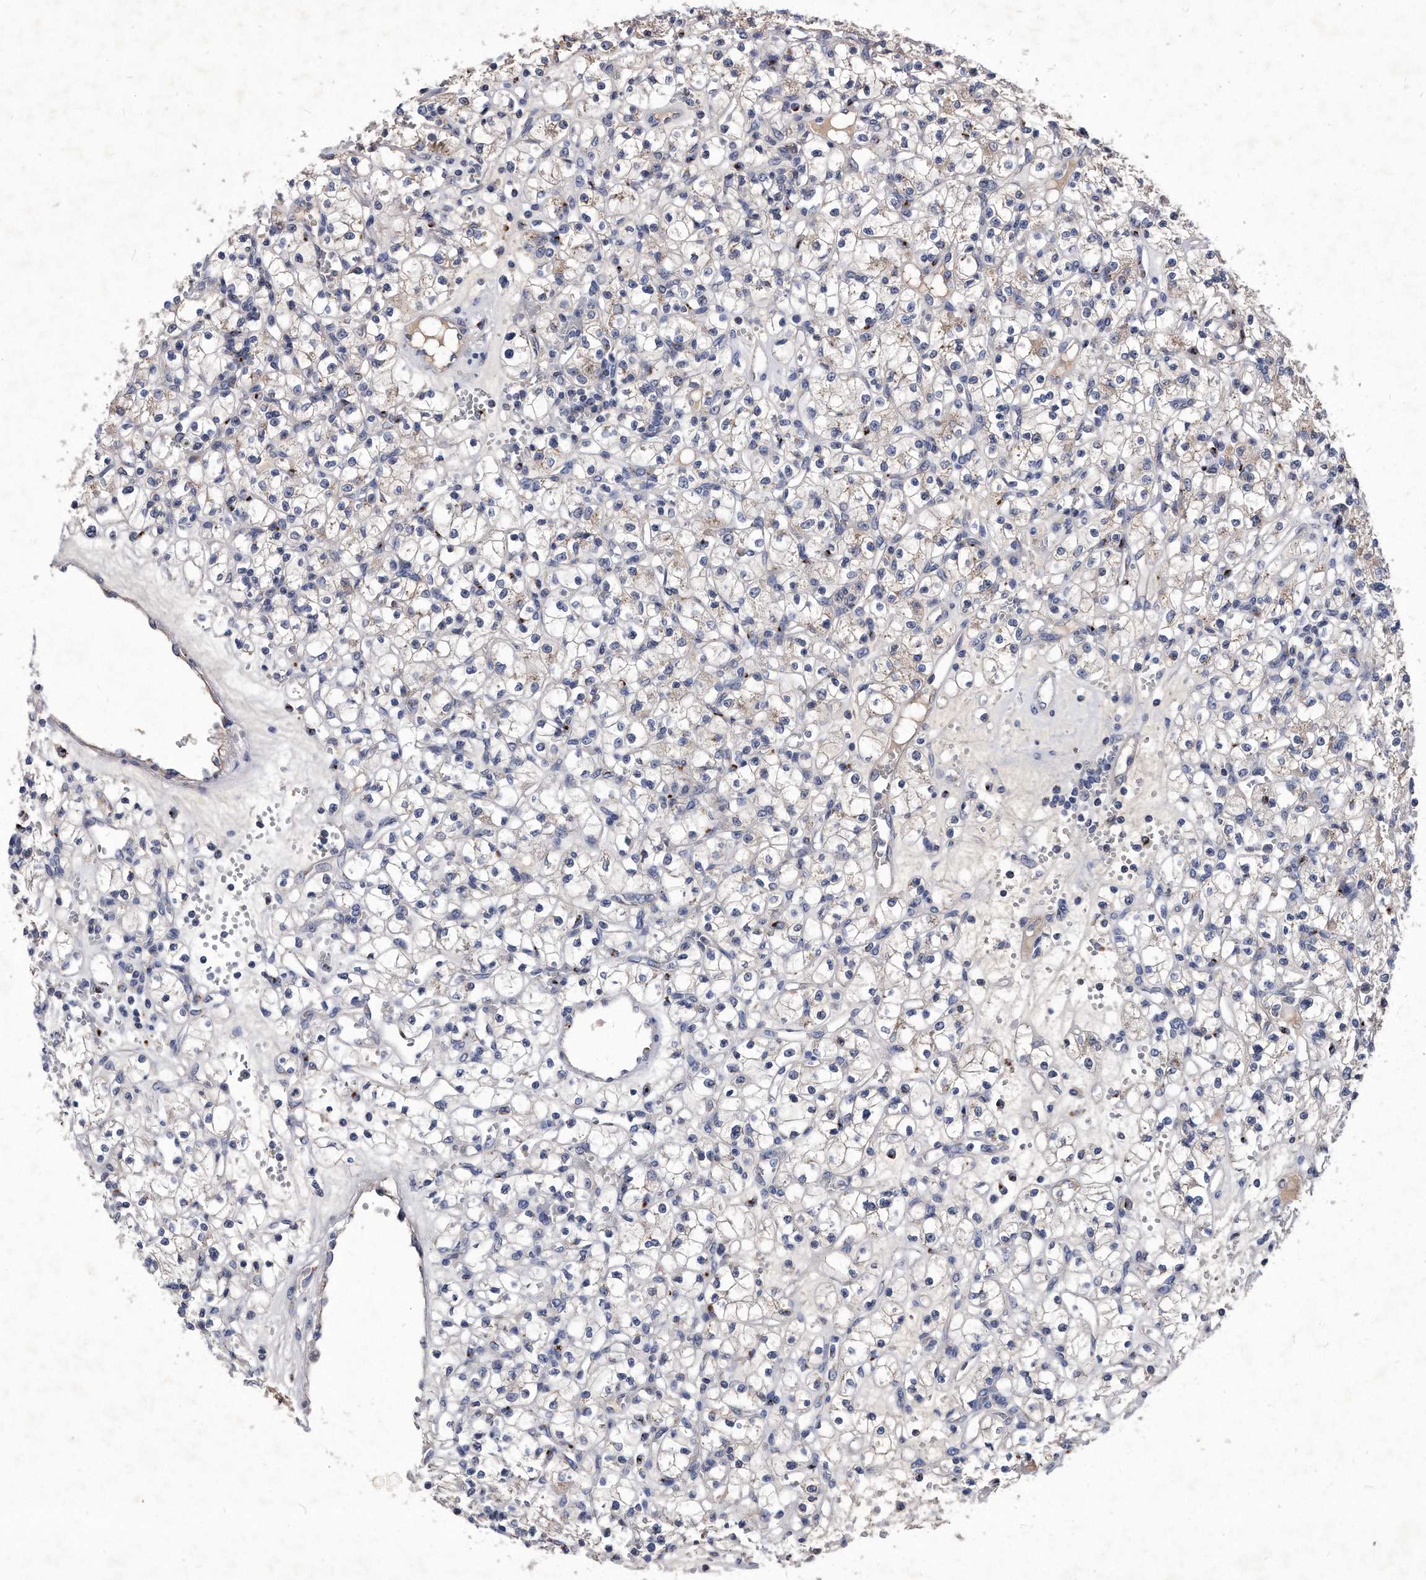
{"staining": {"intensity": "negative", "quantity": "none", "location": "none"}, "tissue": "renal cancer", "cell_type": "Tumor cells", "image_type": "cancer", "snomed": [{"axis": "morphology", "description": "Adenocarcinoma, NOS"}, {"axis": "topography", "description": "Kidney"}], "caption": "This is a micrograph of immunohistochemistry (IHC) staining of renal cancer, which shows no staining in tumor cells.", "gene": "MGAT4A", "patient": {"sex": "female", "age": 59}}